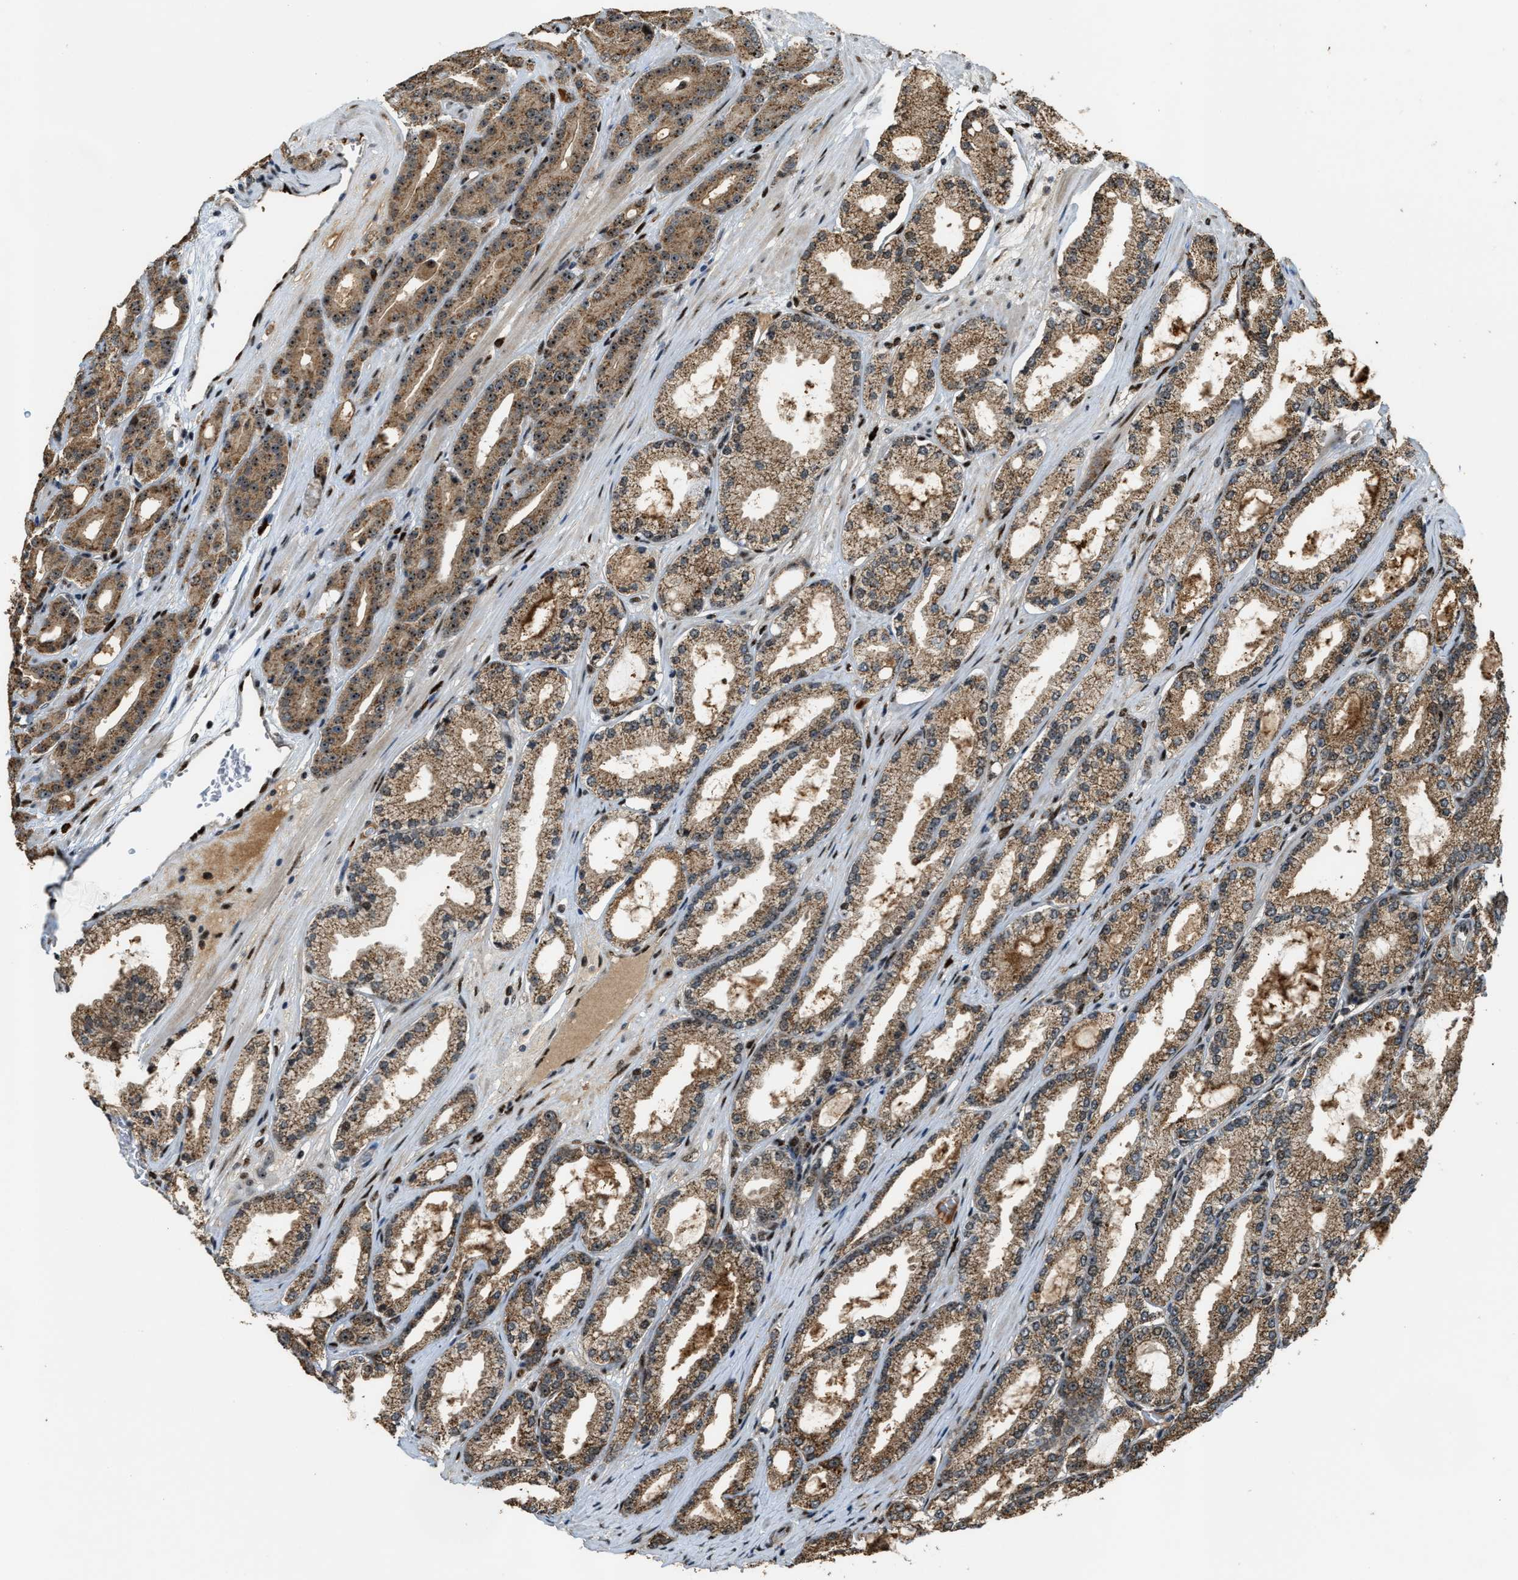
{"staining": {"intensity": "moderate", "quantity": ">75%", "location": "cytoplasmic/membranous,nuclear"}, "tissue": "prostate cancer", "cell_type": "Tumor cells", "image_type": "cancer", "snomed": [{"axis": "morphology", "description": "Adenocarcinoma, High grade"}, {"axis": "topography", "description": "Prostate"}], "caption": "A brown stain highlights moderate cytoplasmic/membranous and nuclear staining of a protein in prostate cancer (high-grade adenocarcinoma) tumor cells.", "gene": "ZNF687", "patient": {"sex": "male", "age": 71}}